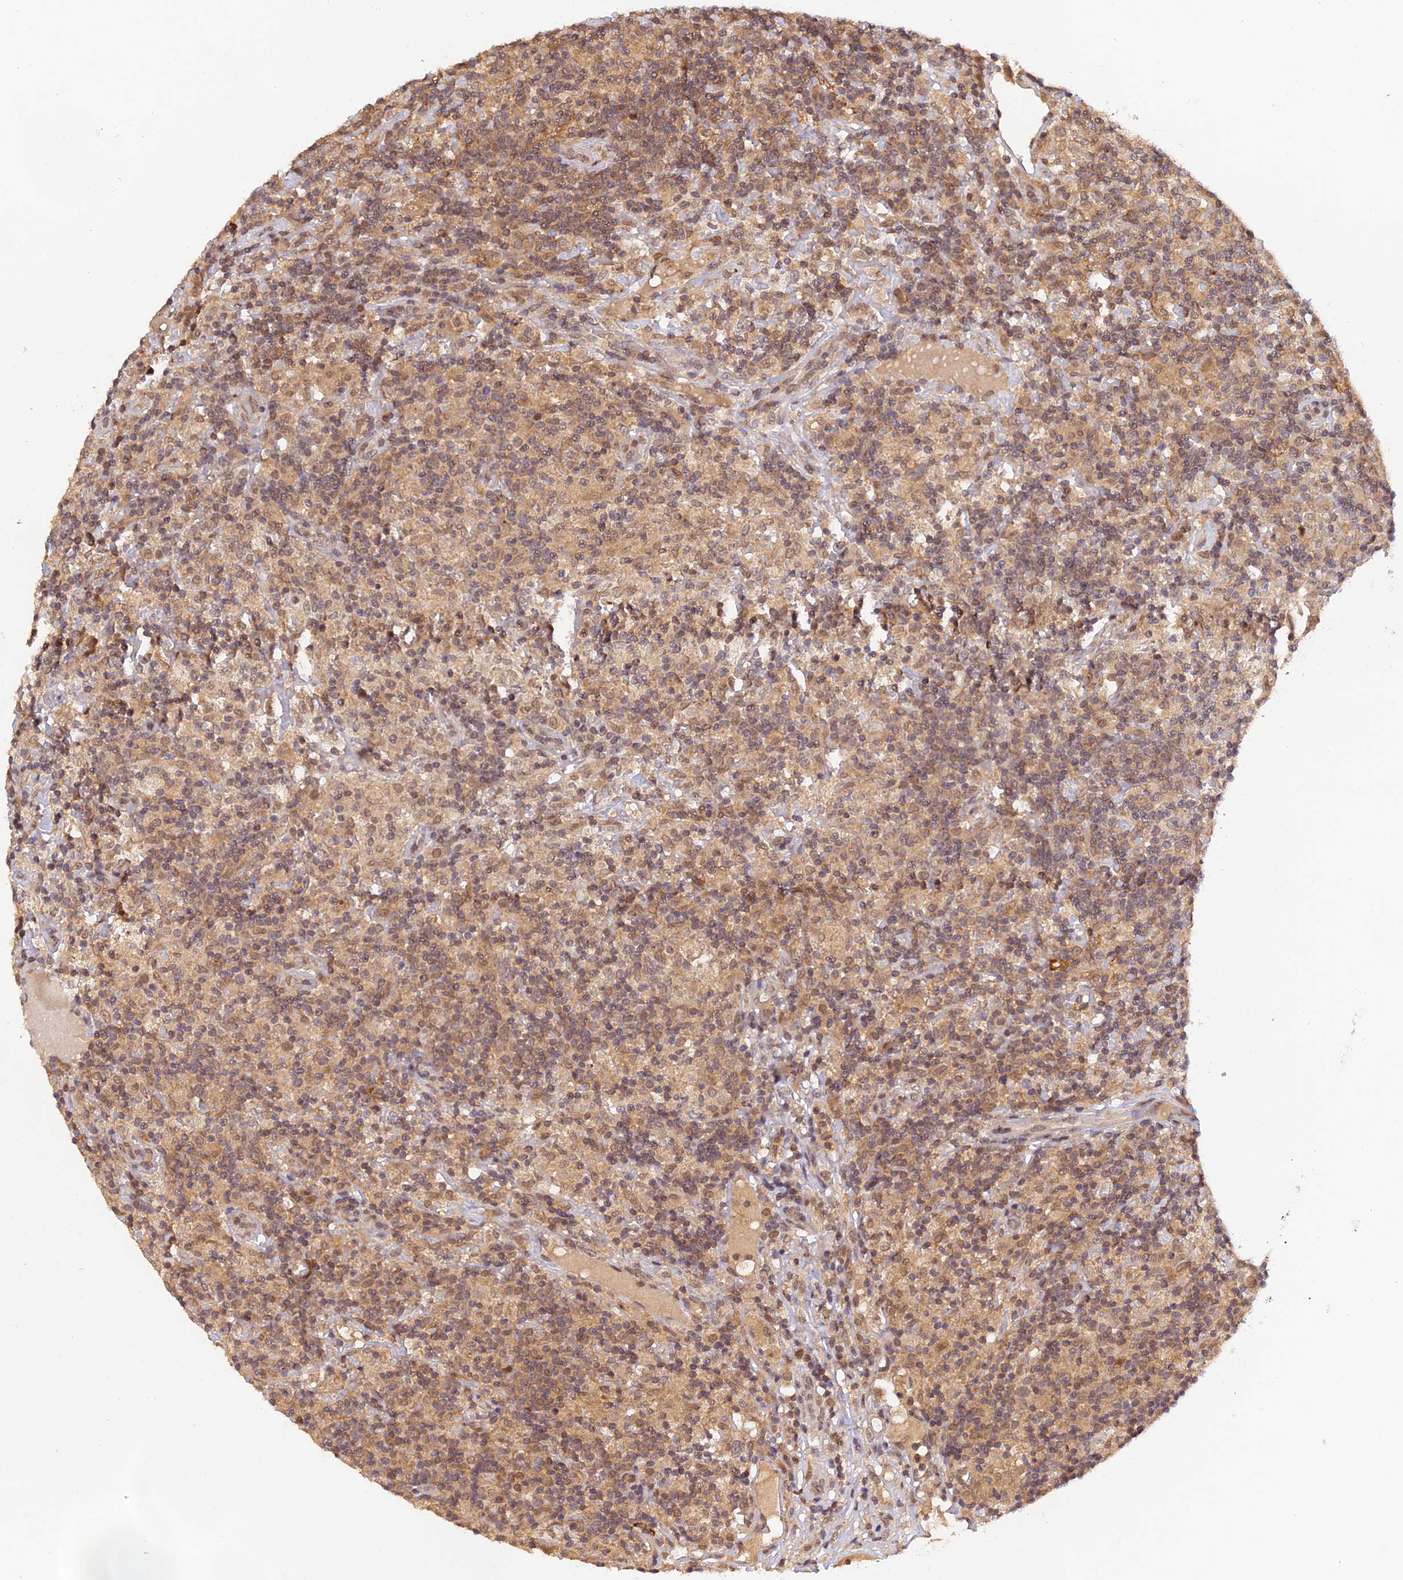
{"staining": {"intensity": "weak", "quantity": ">75%", "location": "nuclear"}, "tissue": "lymphoma", "cell_type": "Tumor cells", "image_type": "cancer", "snomed": [{"axis": "morphology", "description": "Hodgkin's disease, NOS"}, {"axis": "topography", "description": "Lymph node"}], "caption": "The image reveals a brown stain indicating the presence of a protein in the nuclear of tumor cells in lymphoma.", "gene": "ZNF436", "patient": {"sex": "male", "age": 70}}